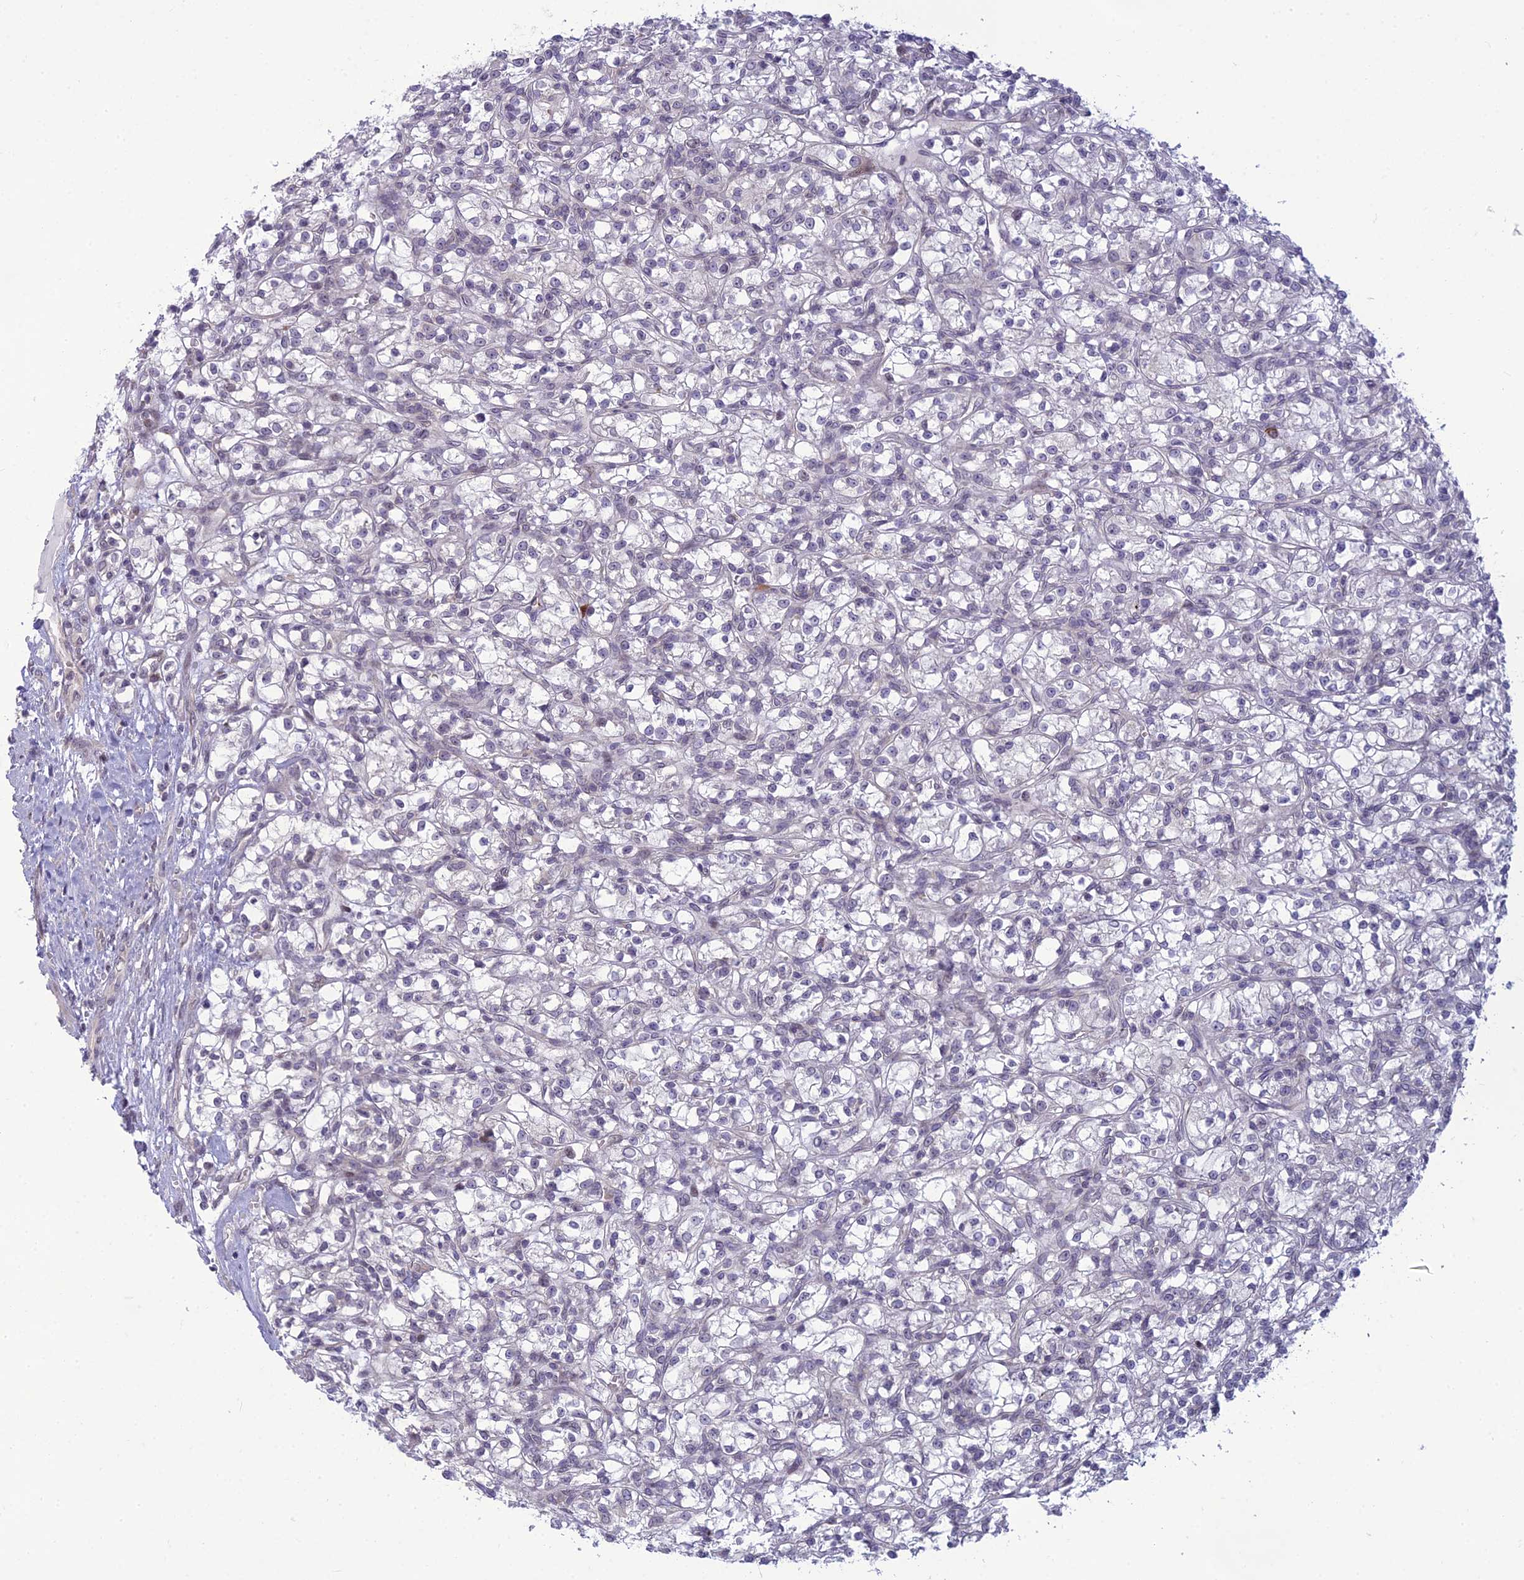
{"staining": {"intensity": "negative", "quantity": "none", "location": "none"}, "tissue": "renal cancer", "cell_type": "Tumor cells", "image_type": "cancer", "snomed": [{"axis": "morphology", "description": "Adenocarcinoma, NOS"}, {"axis": "topography", "description": "Kidney"}], "caption": "This is a histopathology image of IHC staining of adenocarcinoma (renal), which shows no staining in tumor cells.", "gene": "DTX2", "patient": {"sex": "female", "age": 59}}